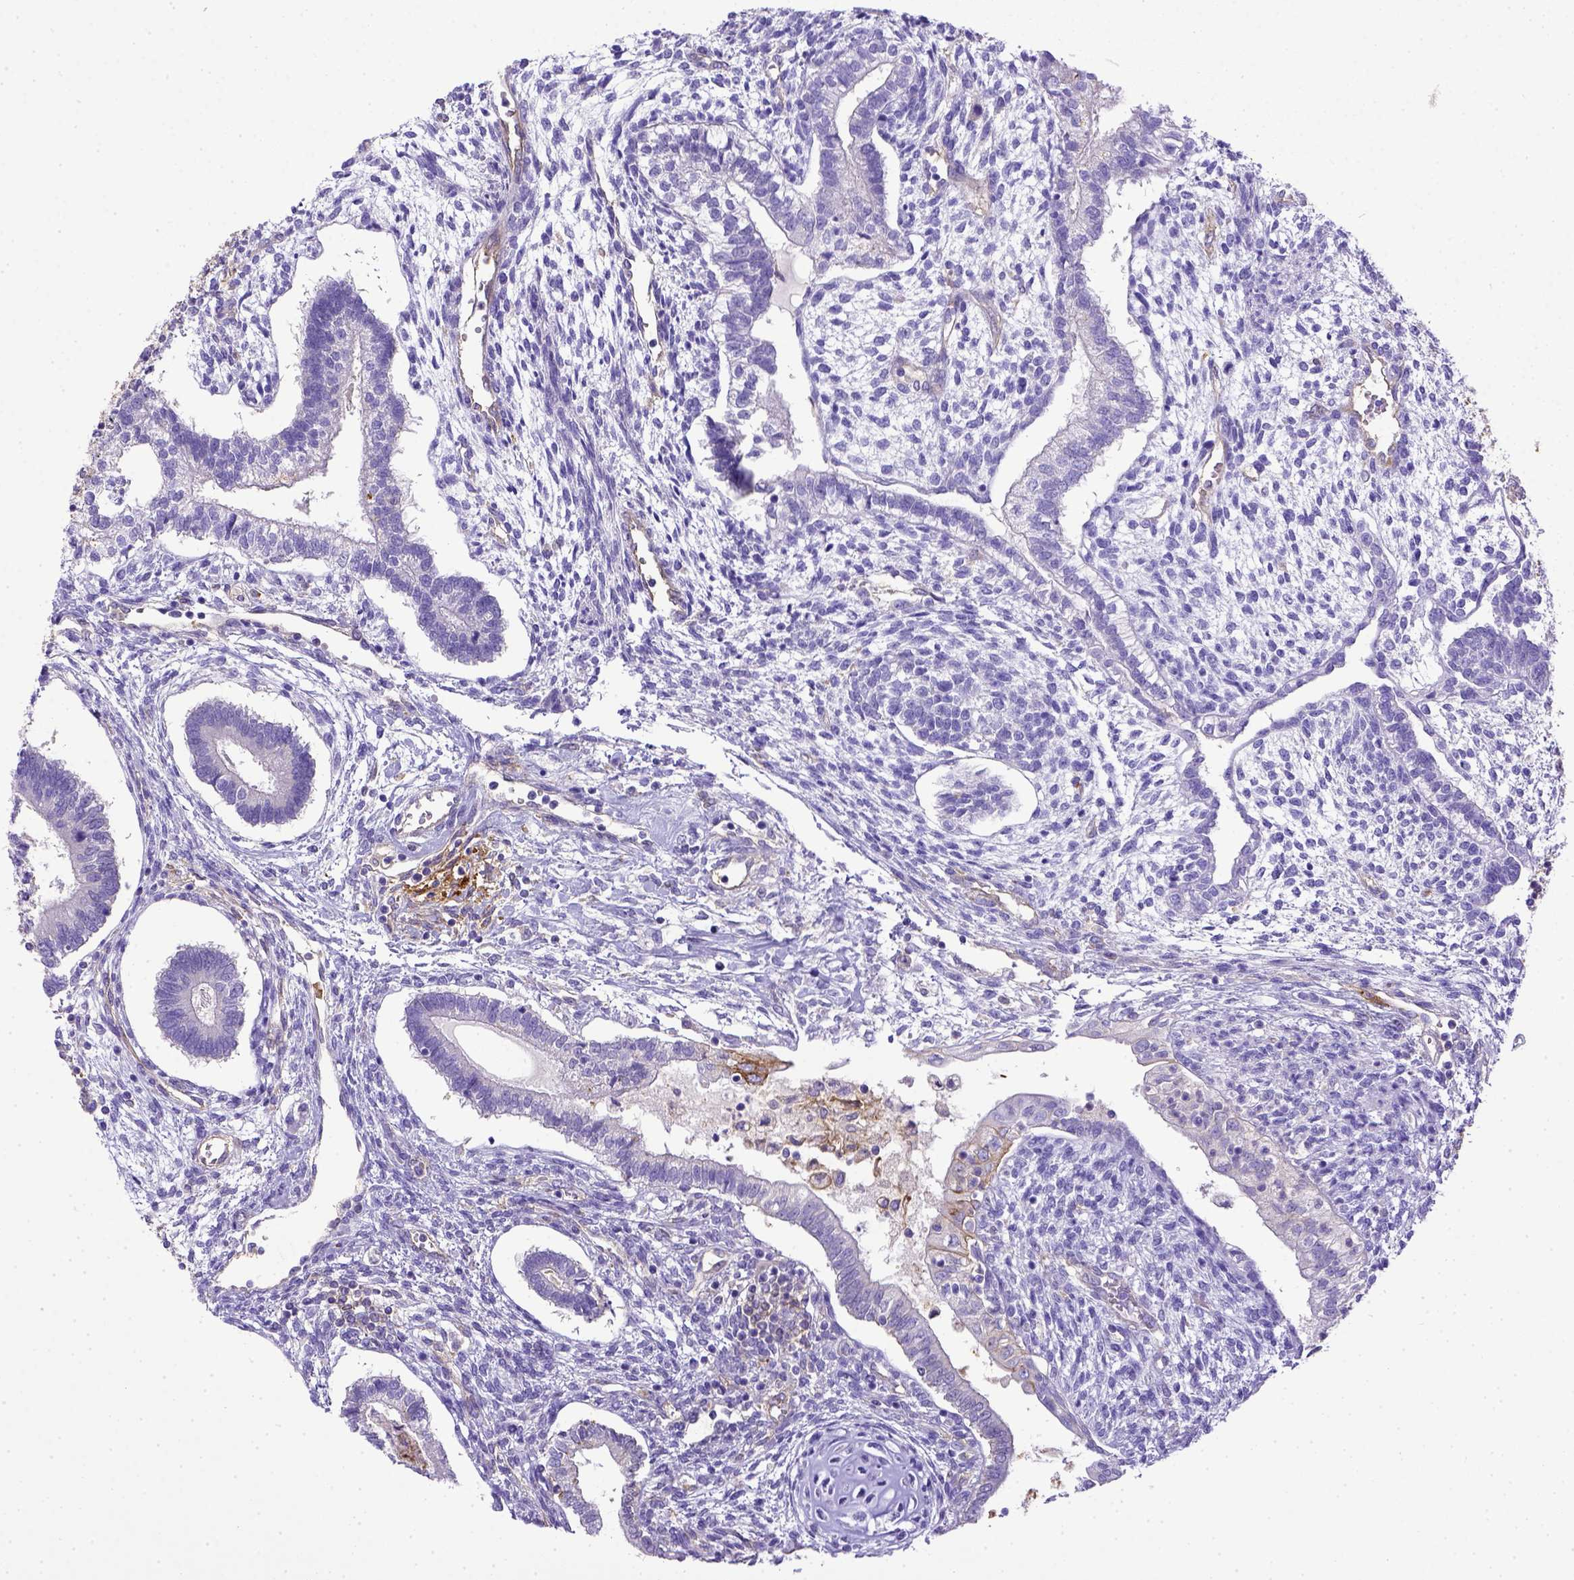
{"staining": {"intensity": "negative", "quantity": "none", "location": "none"}, "tissue": "testis cancer", "cell_type": "Tumor cells", "image_type": "cancer", "snomed": [{"axis": "morphology", "description": "Carcinoma, Embryonal, NOS"}, {"axis": "topography", "description": "Testis"}], "caption": "This is a photomicrograph of immunohistochemistry (IHC) staining of testis cancer (embryonal carcinoma), which shows no positivity in tumor cells.", "gene": "CD40", "patient": {"sex": "male", "age": 37}}